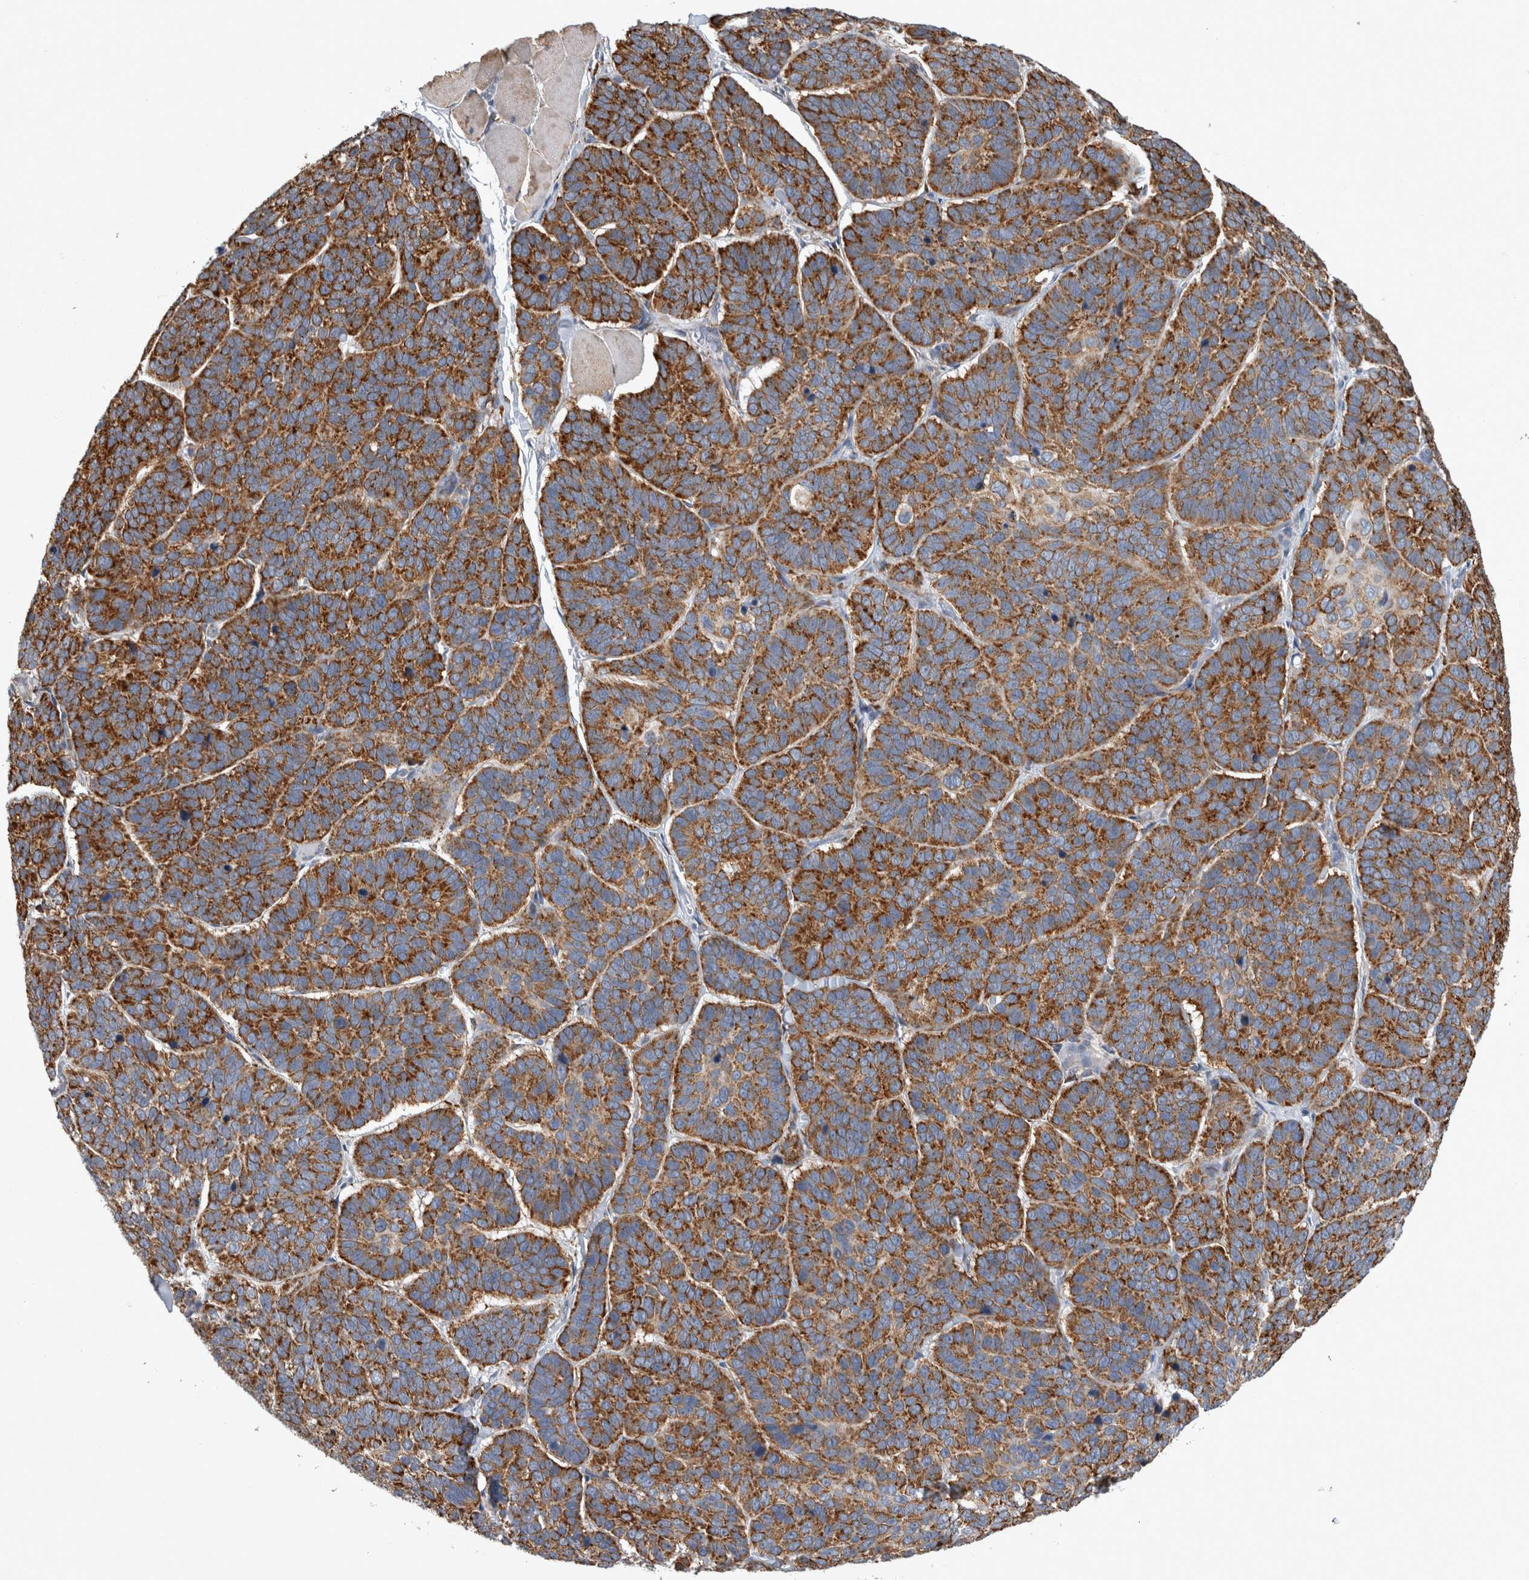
{"staining": {"intensity": "strong", "quantity": ">75%", "location": "cytoplasmic/membranous"}, "tissue": "skin cancer", "cell_type": "Tumor cells", "image_type": "cancer", "snomed": [{"axis": "morphology", "description": "Basal cell carcinoma"}, {"axis": "topography", "description": "Skin"}], "caption": "Human skin cancer stained with a brown dye shows strong cytoplasmic/membranous positive expression in approximately >75% of tumor cells.", "gene": "FHIP2B", "patient": {"sex": "male", "age": 62}}